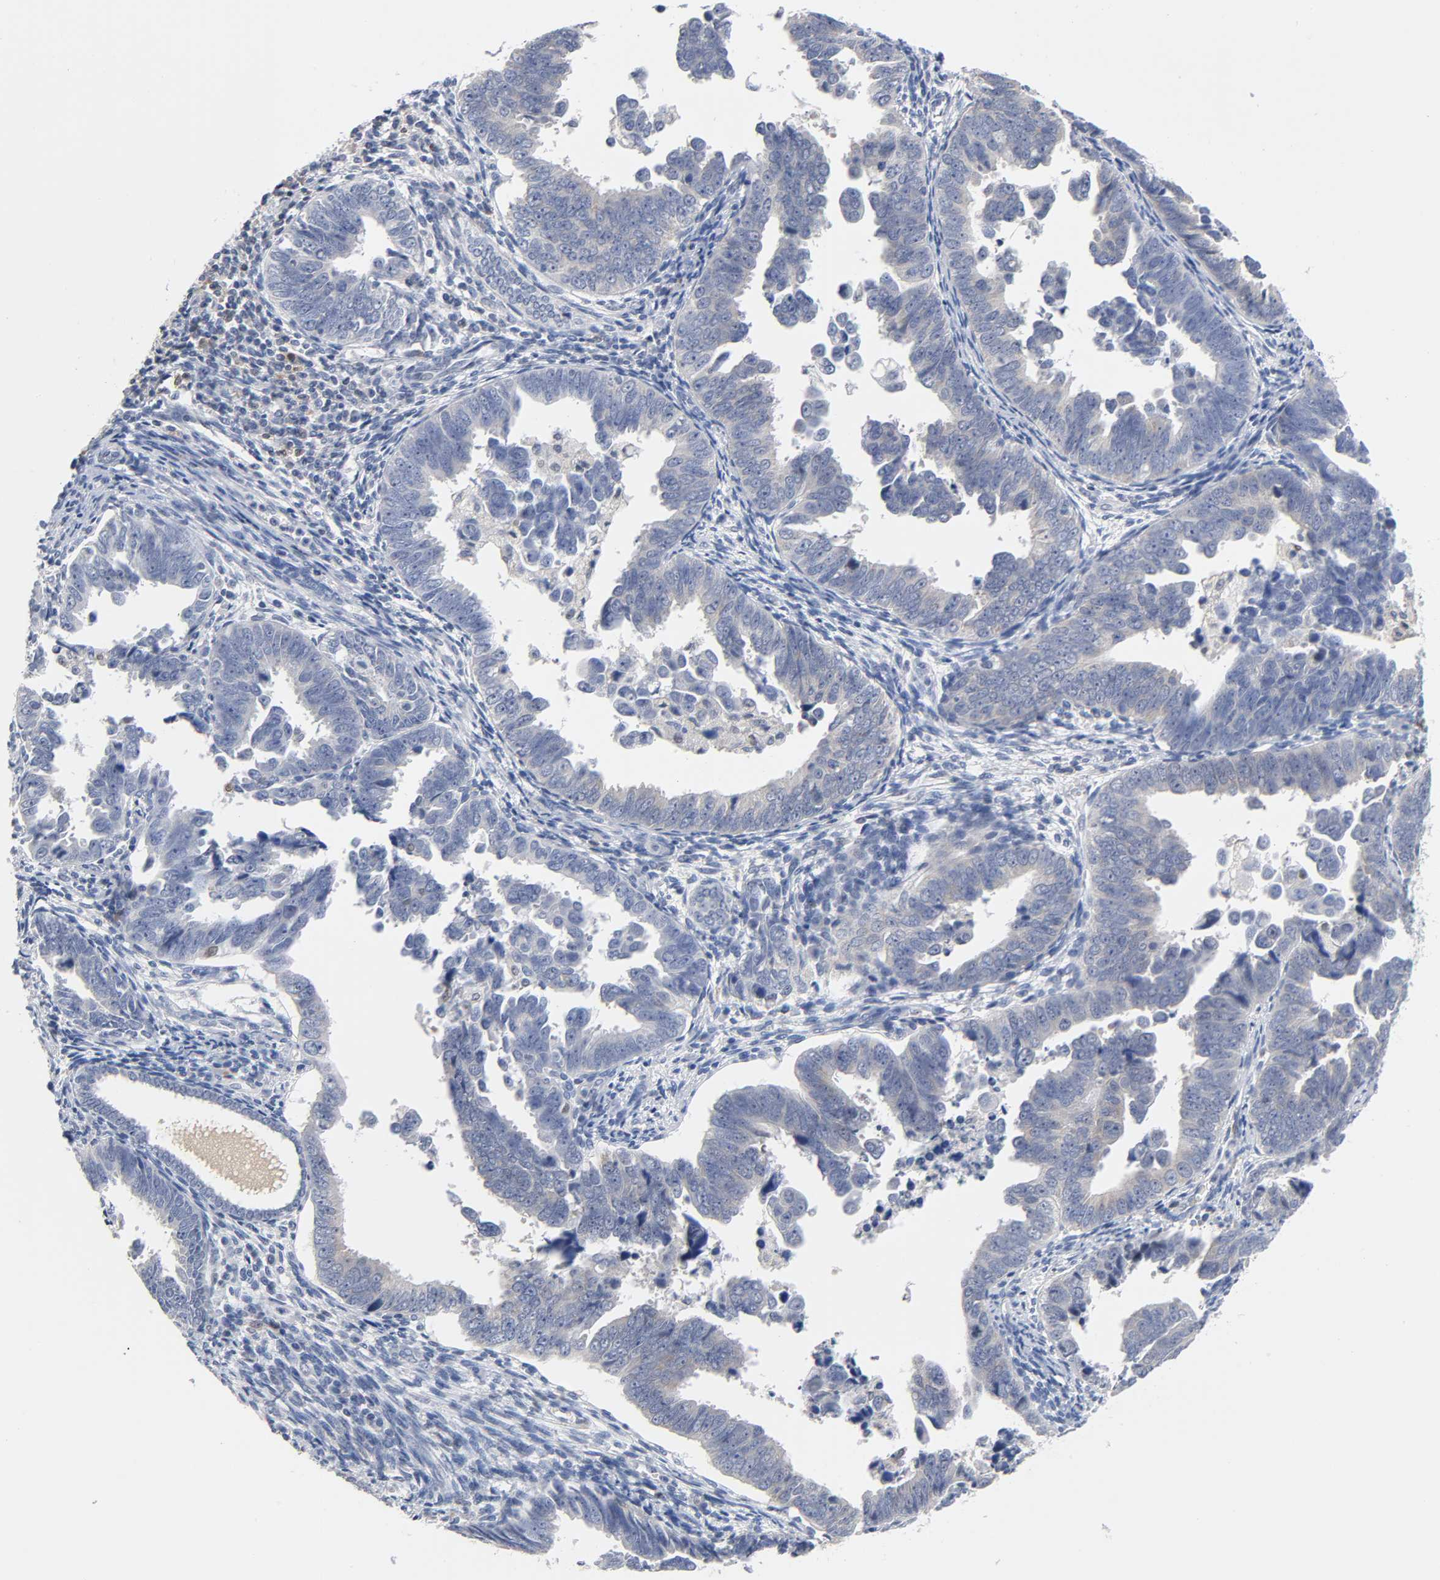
{"staining": {"intensity": "weak", "quantity": "25%-75%", "location": "cytoplasmic/membranous"}, "tissue": "endometrial cancer", "cell_type": "Tumor cells", "image_type": "cancer", "snomed": [{"axis": "morphology", "description": "Adenocarcinoma, NOS"}, {"axis": "topography", "description": "Endometrium"}], "caption": "Protein staining by immunohistochemistry shows weak cytoplasmic/membranous positivity in about 25%-75% of tumor cells in endometrial adenocarcinoma.", "gene": "NFATC1", "patient": {"sex": "female", "age": 75}}